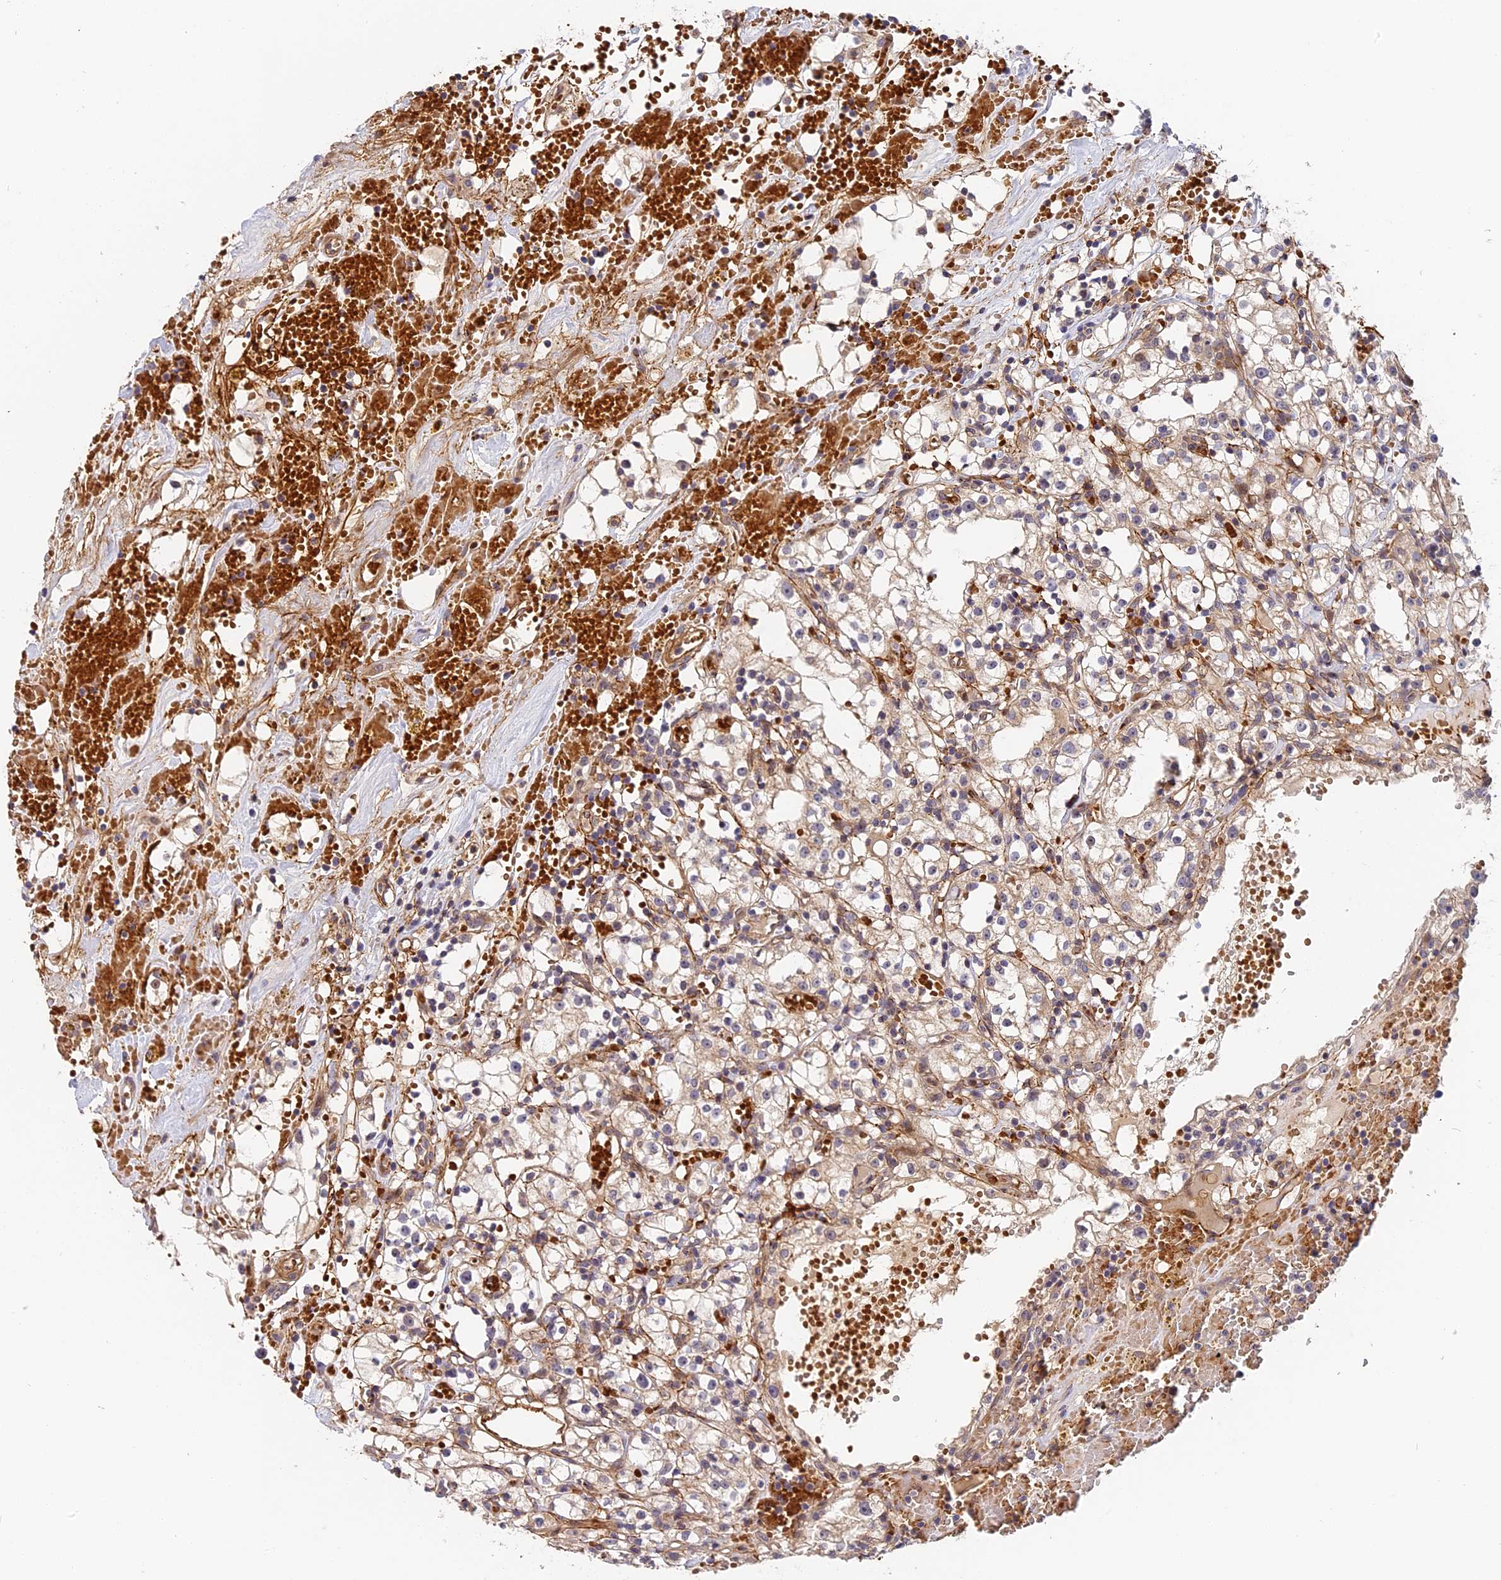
{"staining": {"intensity": "weak", "quantity": "<25%", "location": "cytoplasmic/membranous"}, "tissue": "renal cancer", "cell_type": "Tumor cells", "image_type": "cancer", "snomed": [{"axis": "morphology", "description": "Adenocarcinoma, NOS"}, {"axis": "topography", "description": "Kidney"}], "caption": "High magnification brightfield microscopy of renal adenocarcinoma stained with DAB (3,3'-diaminobenzidine) (brown) and counterstained with hematoxylin (blue): tumor cells show no significant staining.", "gene": "MISP3", "patient": {"sex": "male", "age": 56}}